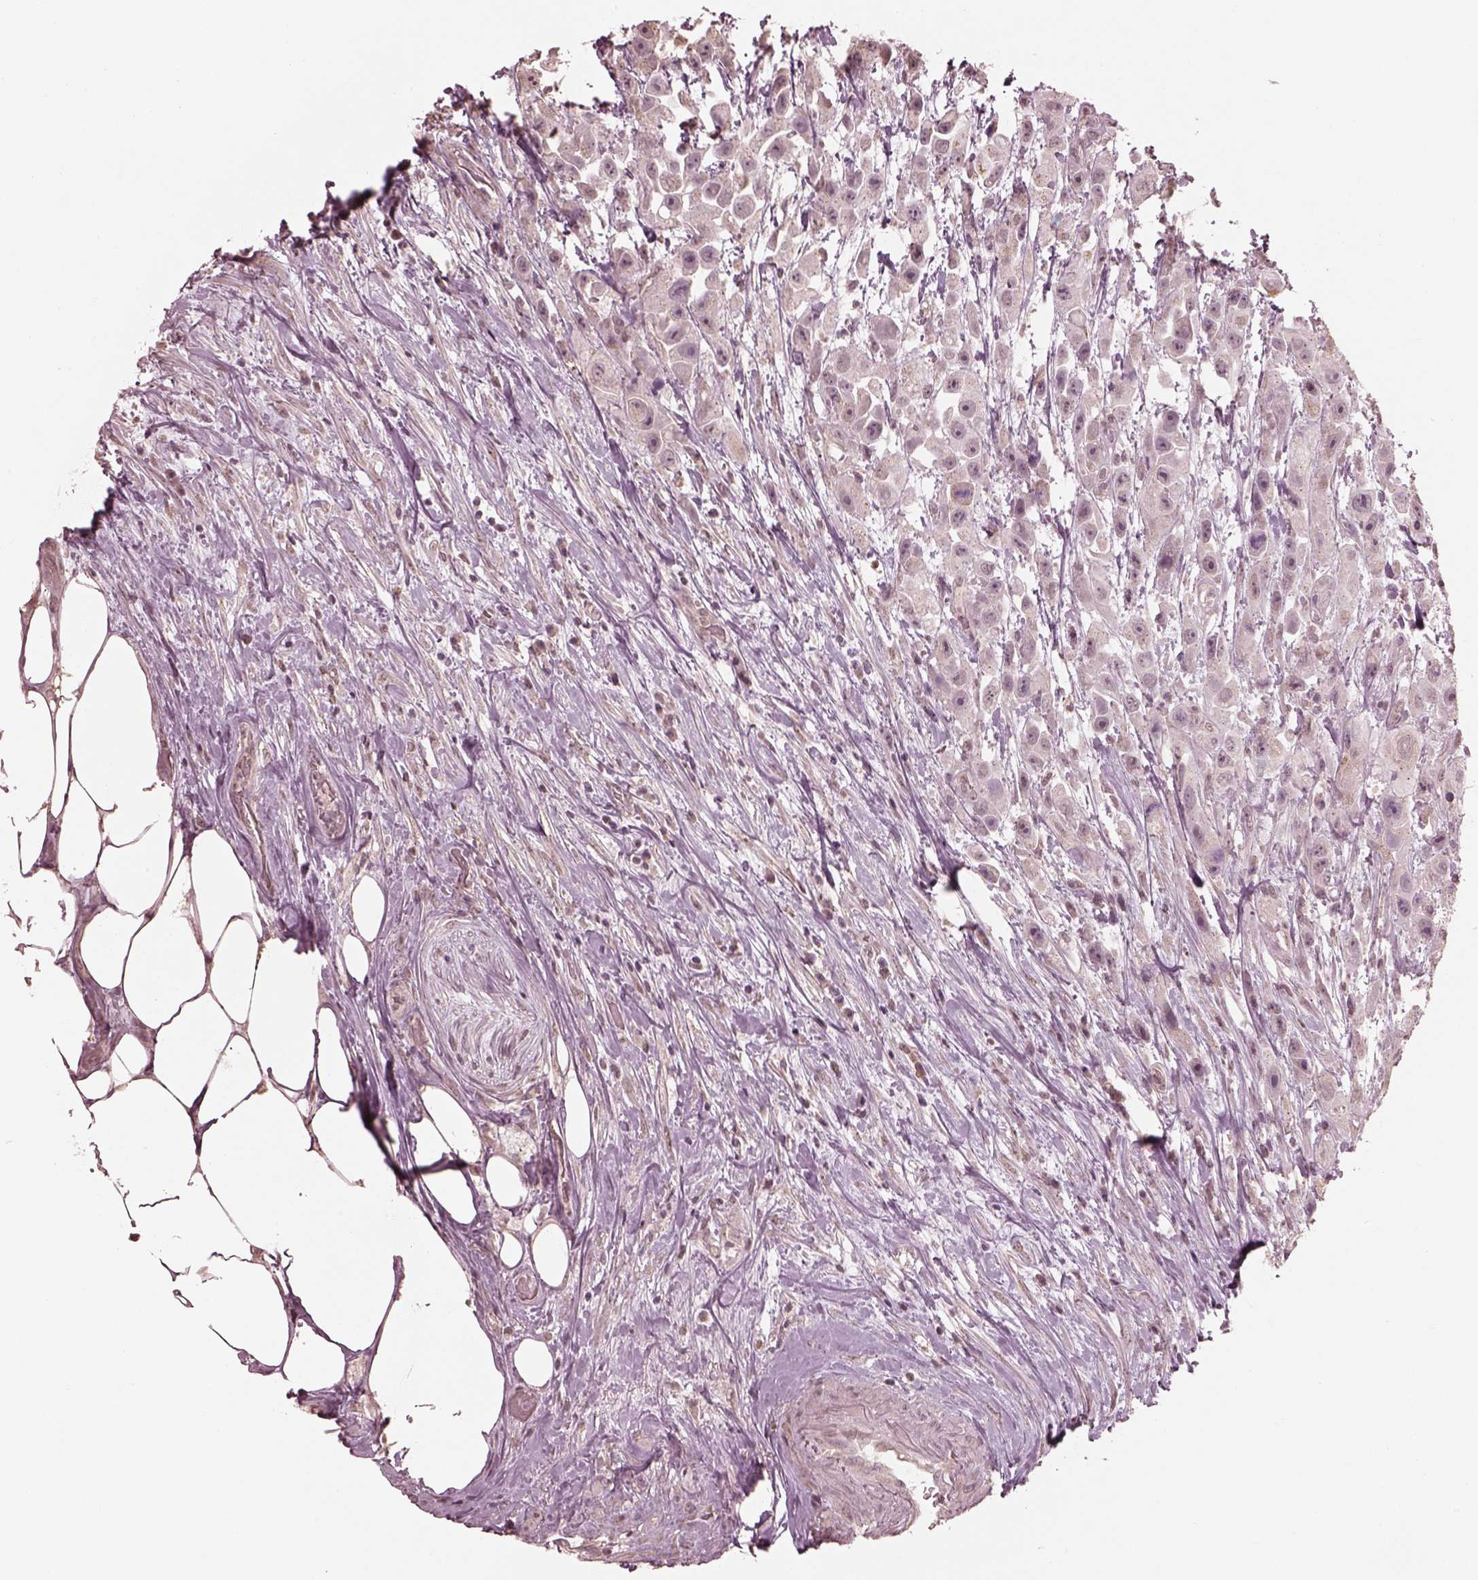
{"staining": {"intensity": "negative", "quantity": "none", "location": "none"}, "tissue": "urothelial cancer", "cell_type": "Tumor cells", "image_type": "cancer", "snomed": [{"axis": "morphology", "description": "Urothelial carcinoma, High grade"}, {"axis": "topography", "description": "Urinary bladder"}], "caption": "There is no significant expression in tumor cells of urothelial cancer. (Stains: DAB IHC with hematoxylin counter stain, Microscopy: brightfield microscopy at high magnification).", "gene": "SLC7A4", "patient": {"sex": "male", "age": 79}}